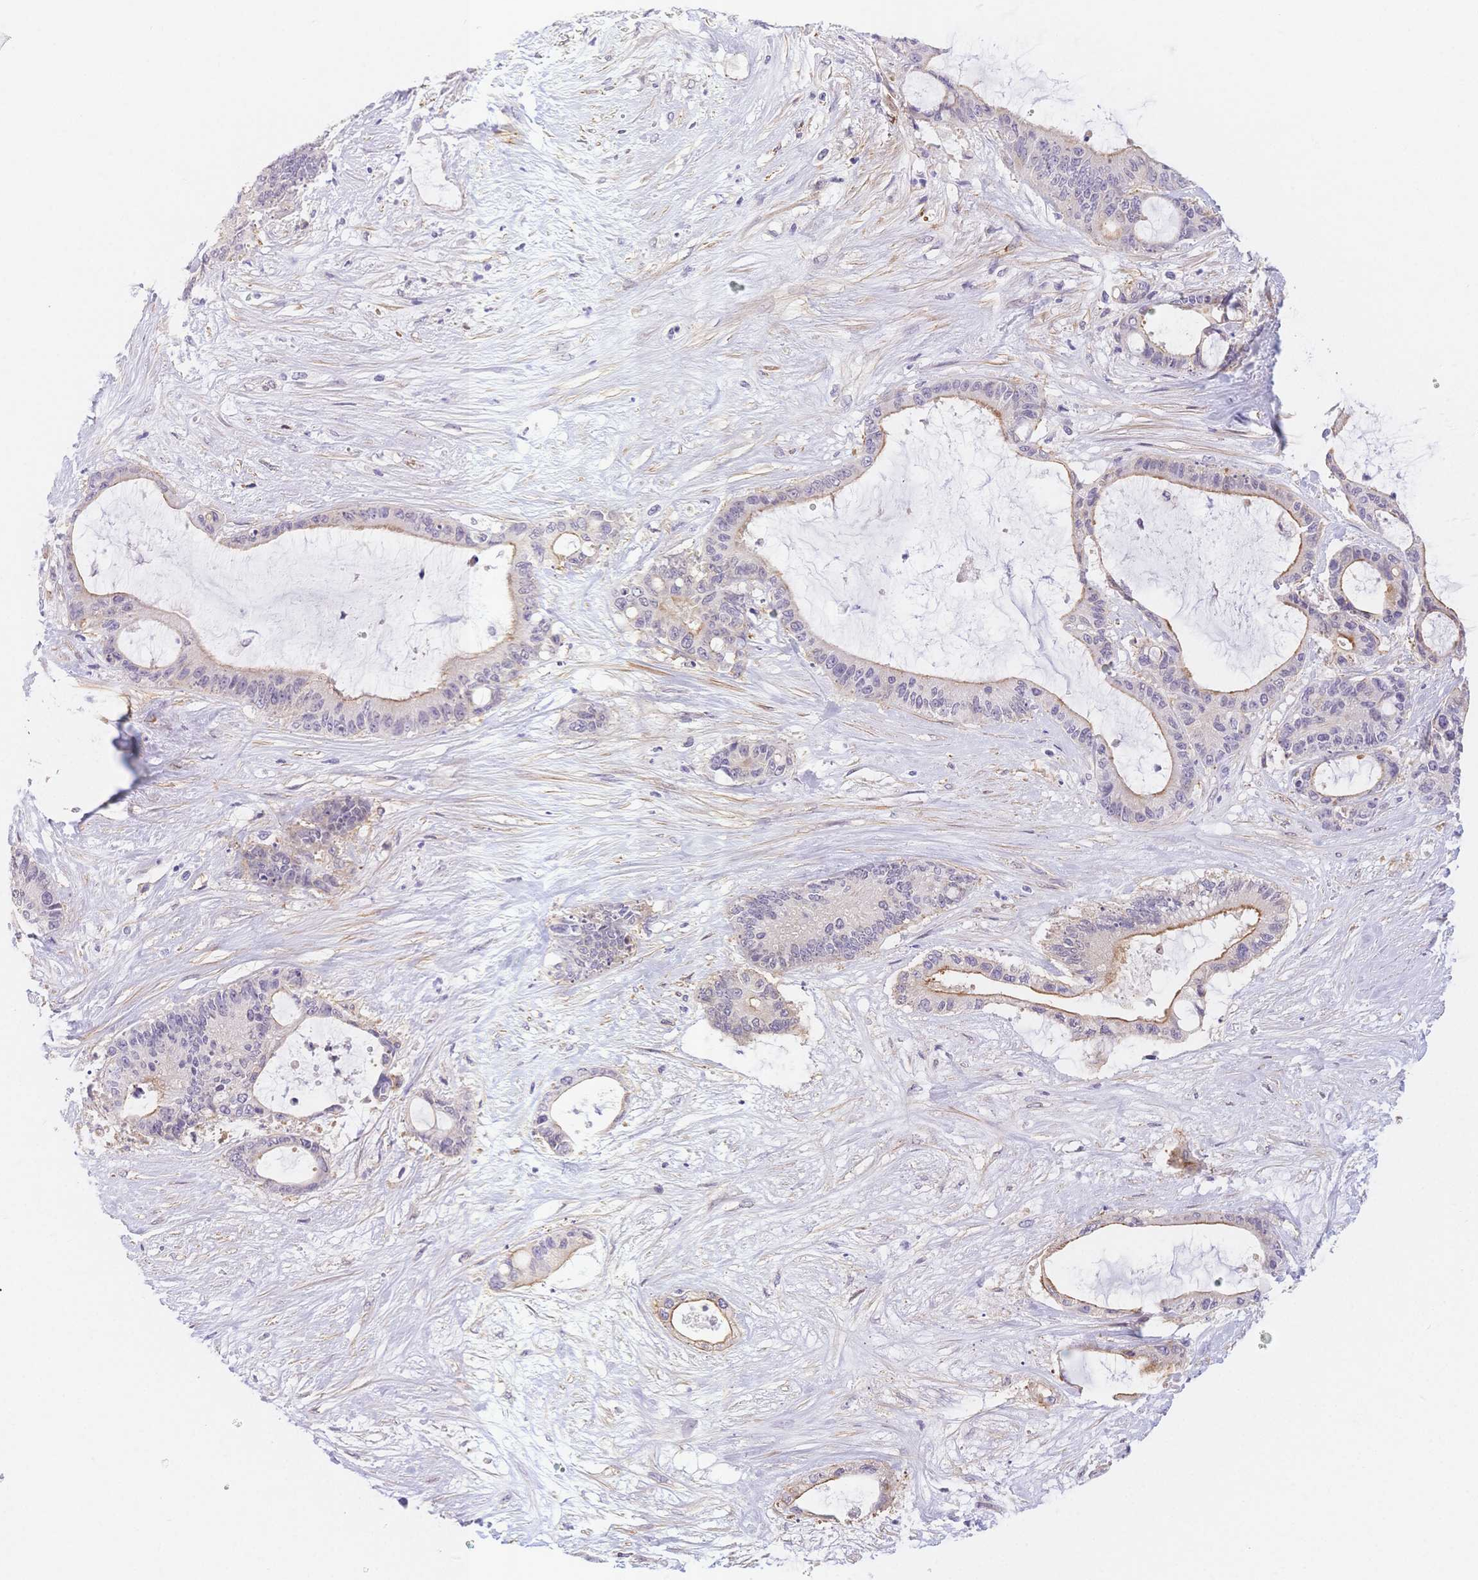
{"staining": {"intensity": "moderate", "quantity": "25%-75%", "location": "cytoplasmic/membranous"}, "tissue": "liver cancer", "cell_type": "Tumor cells", "image_type": "cancer", "snomed": [{"axis": "morphology", "description": "Normal tissue, NOS"}, {"axis": "morphology", "description": "Cholangiocarcinoma"}, {"axis": "topography", "description": "Liver"}, {"axis": "topography", "description": "Peripheral nerve tissue"}], "caption": "This is an image of IHC staining of liver cancer (cholangiocarcinoma), which shows moderate staining in the cytoplasmic/membranous of tumor cells.", "gene": "CSN1S1", "patient": {"sex": "female", "age": 73}}